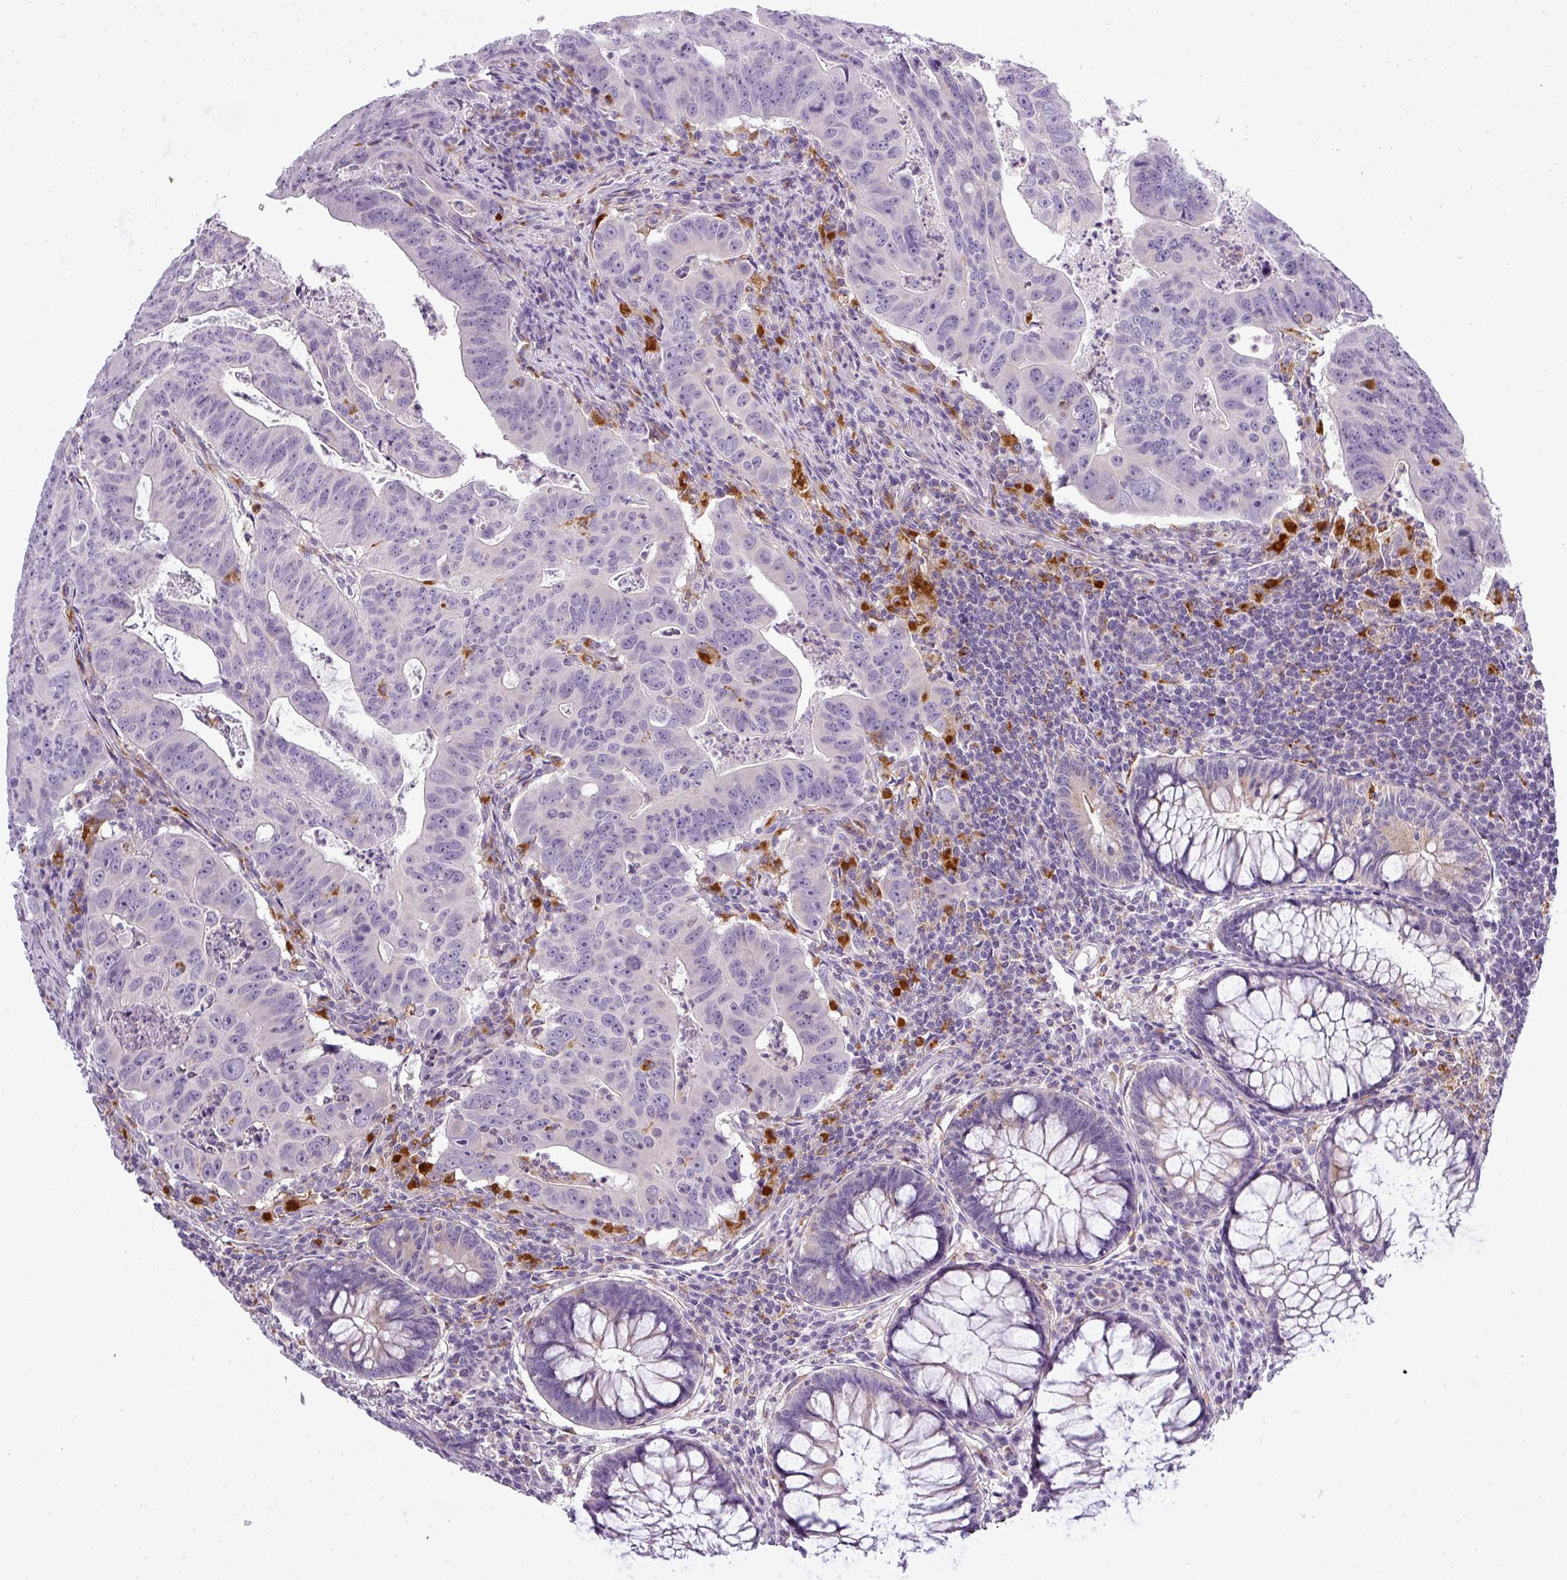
{"staining": {"intensity": "negative", "quantity": "none", "location": "none"}, "tissue": "colorectal cancer", "cell_type": "Tumor cells", "image_type": "cancer", "snomed": [{"axis": "morphology", "description": "Adenocarcinoma, NOS"}, {"axis": "topography", "description": "Rectum"}], "caption": "There is no significant positivity in tumor cells of colorectal cancer (adenocarcinoma).", "gene": "ATP6V1D", "patient": {"sex": "male", "age": 69}}